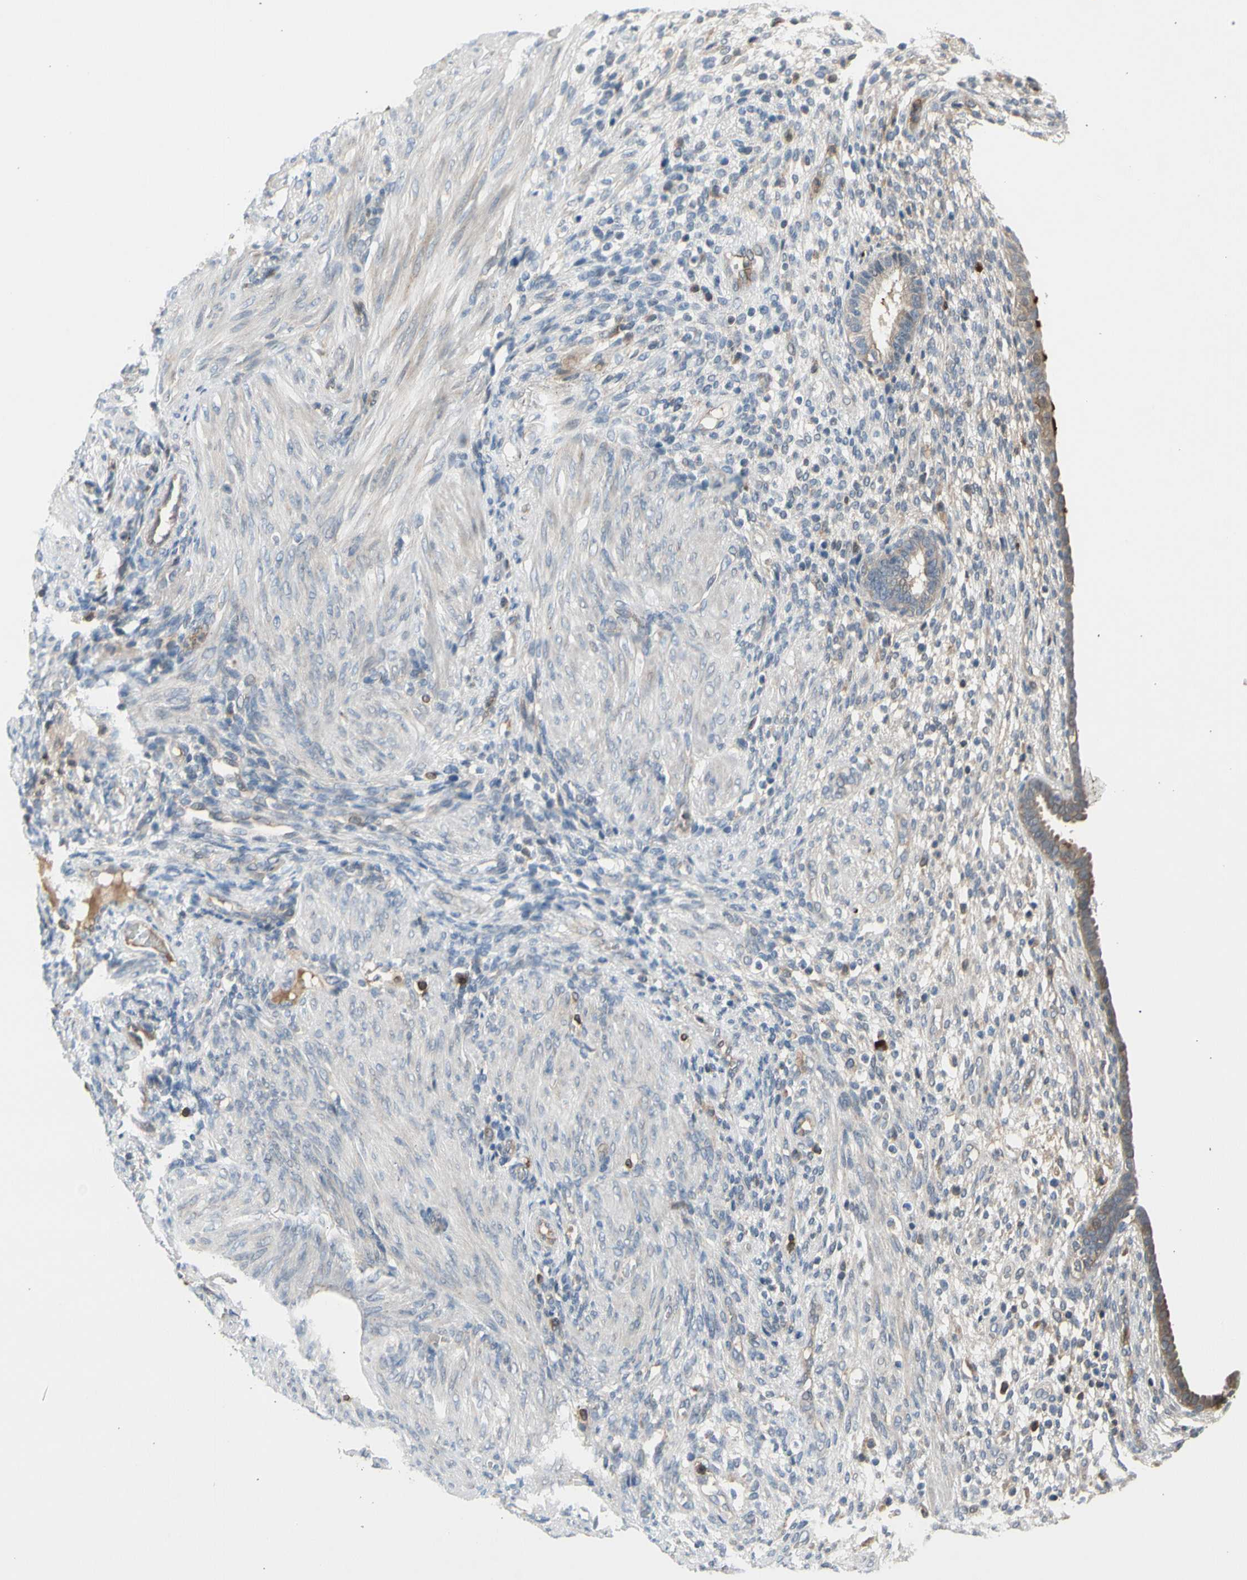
{"staining": {"intensity": "weak", "quantity": "<25%", "location": "cytoplasmic/membranous"}, "tissue": "endometrium", "cell_type": "Cells in endometrial stroma", "image_type": "normal", "snomed": [{"axis": "morphology", "description": "Normal tissue, NOS"}, {"axis": "topography", "description": "Endometrium"}], "caption": "This photomicrograph is of normal endometrium stained with immunohistochemistry (IHC) to label a protein in brown with the nuclei are counter-stained blue. There is no expression in cells in endometrial stroma. The staining was performed using DAB (3,3'-diaminobenzidine) to visualize the protein expression in brown, while the nuclei were stained in blue with hematoxylin (Magnification: 20x).", "gene": "GALNT5", "patient": {"sex": "female", "age": 61}}